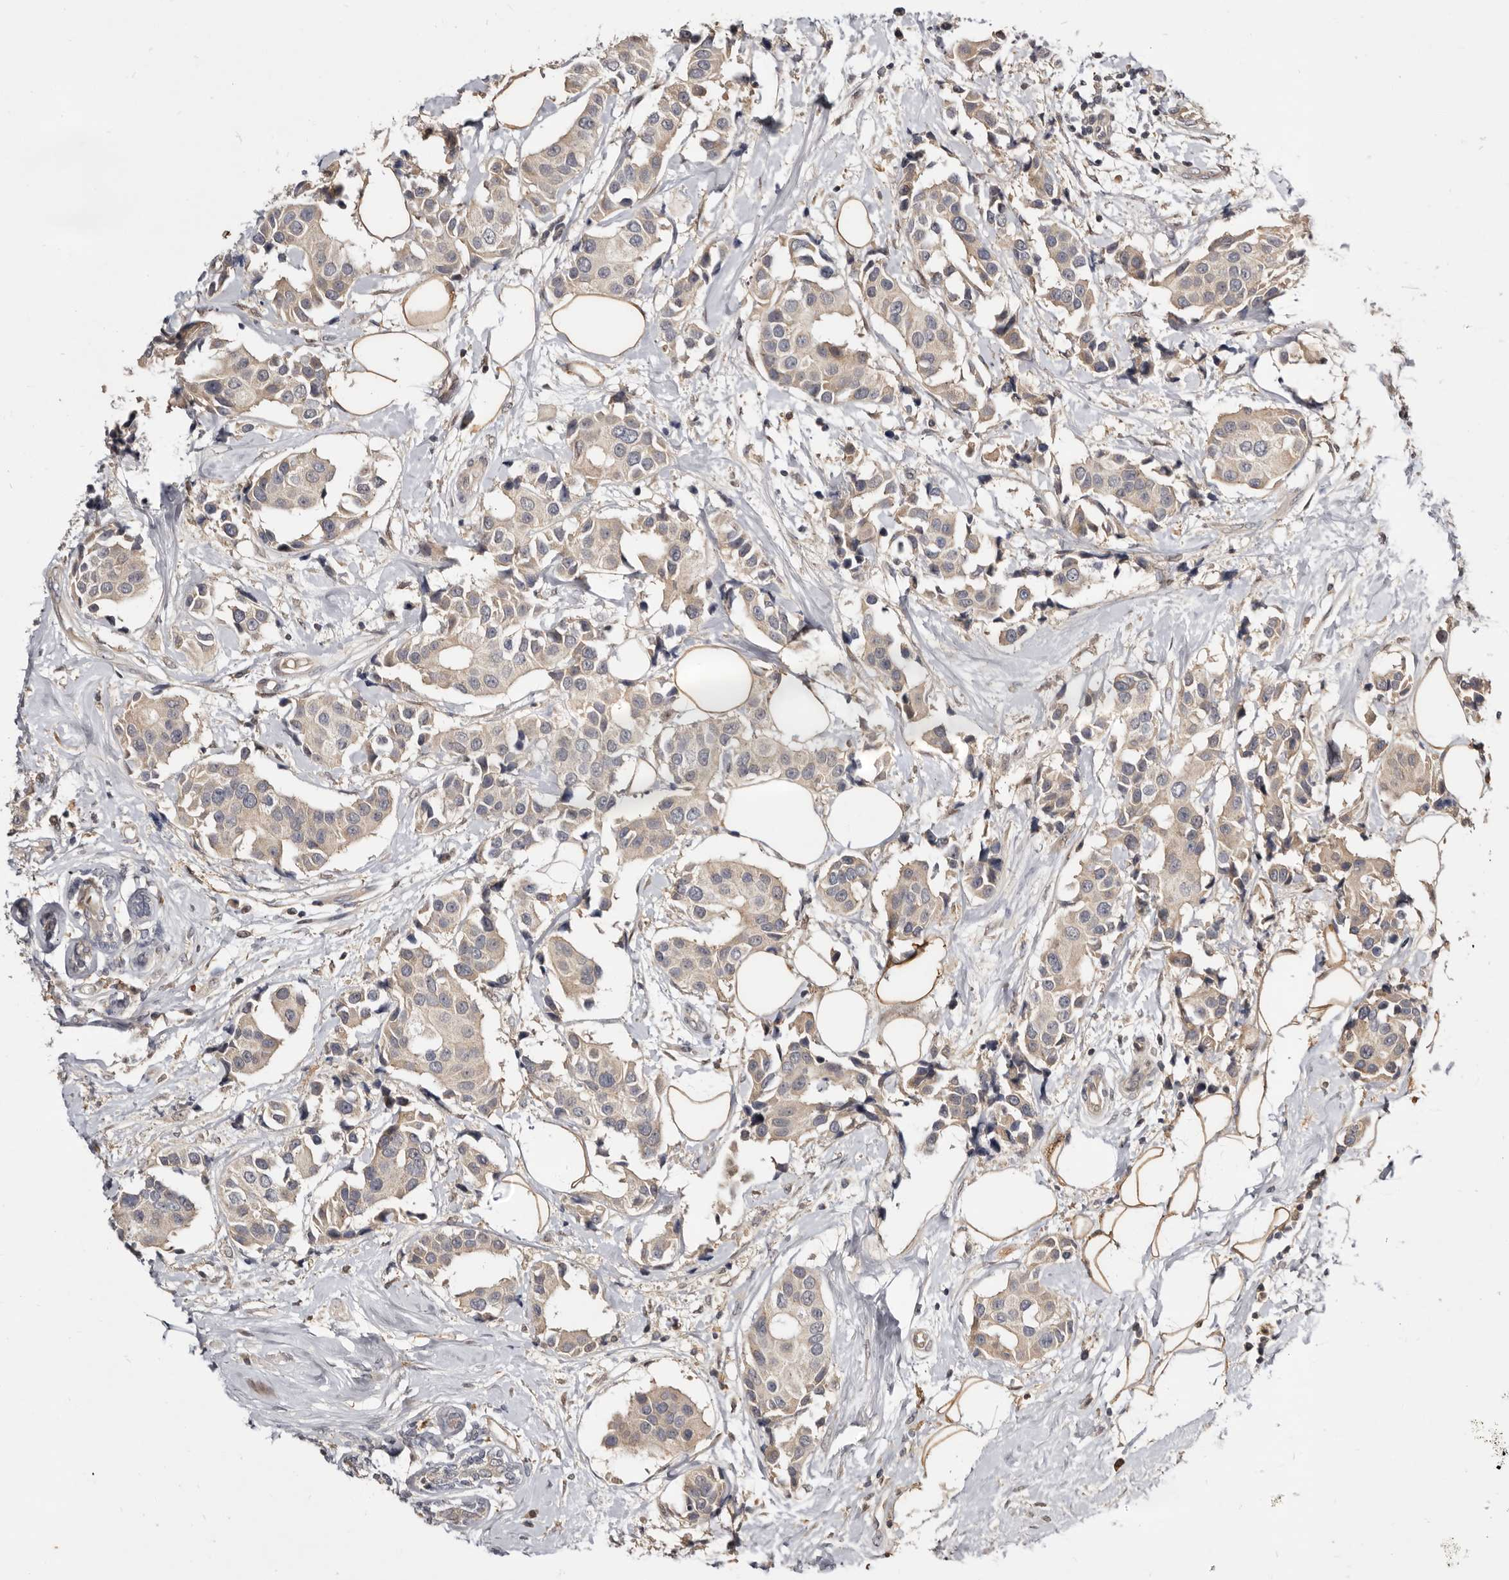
{"staining": {"intensity": "weak", "quantity": "<25%", "location": "cytoplasmic/membranous"}, "tissue": "breast cancer", "cell_type": "Tumor cells", "image_type": "cancer", "snomed": [{"axis": "morphology", "description": "Normal tissue, NOS"}, {"axis": "morphology", "description": "Duct carcinoma"}, {"axis": "topography", "description": "Breast"}], "caption": "This is an immunohistochemistry (IHC) photomicrograph of breast cancer (intraductal carcinoma). There is no staining in tumor cells.", "gene": "INAVA", "patient": {"sex": "female", "age": 39}}